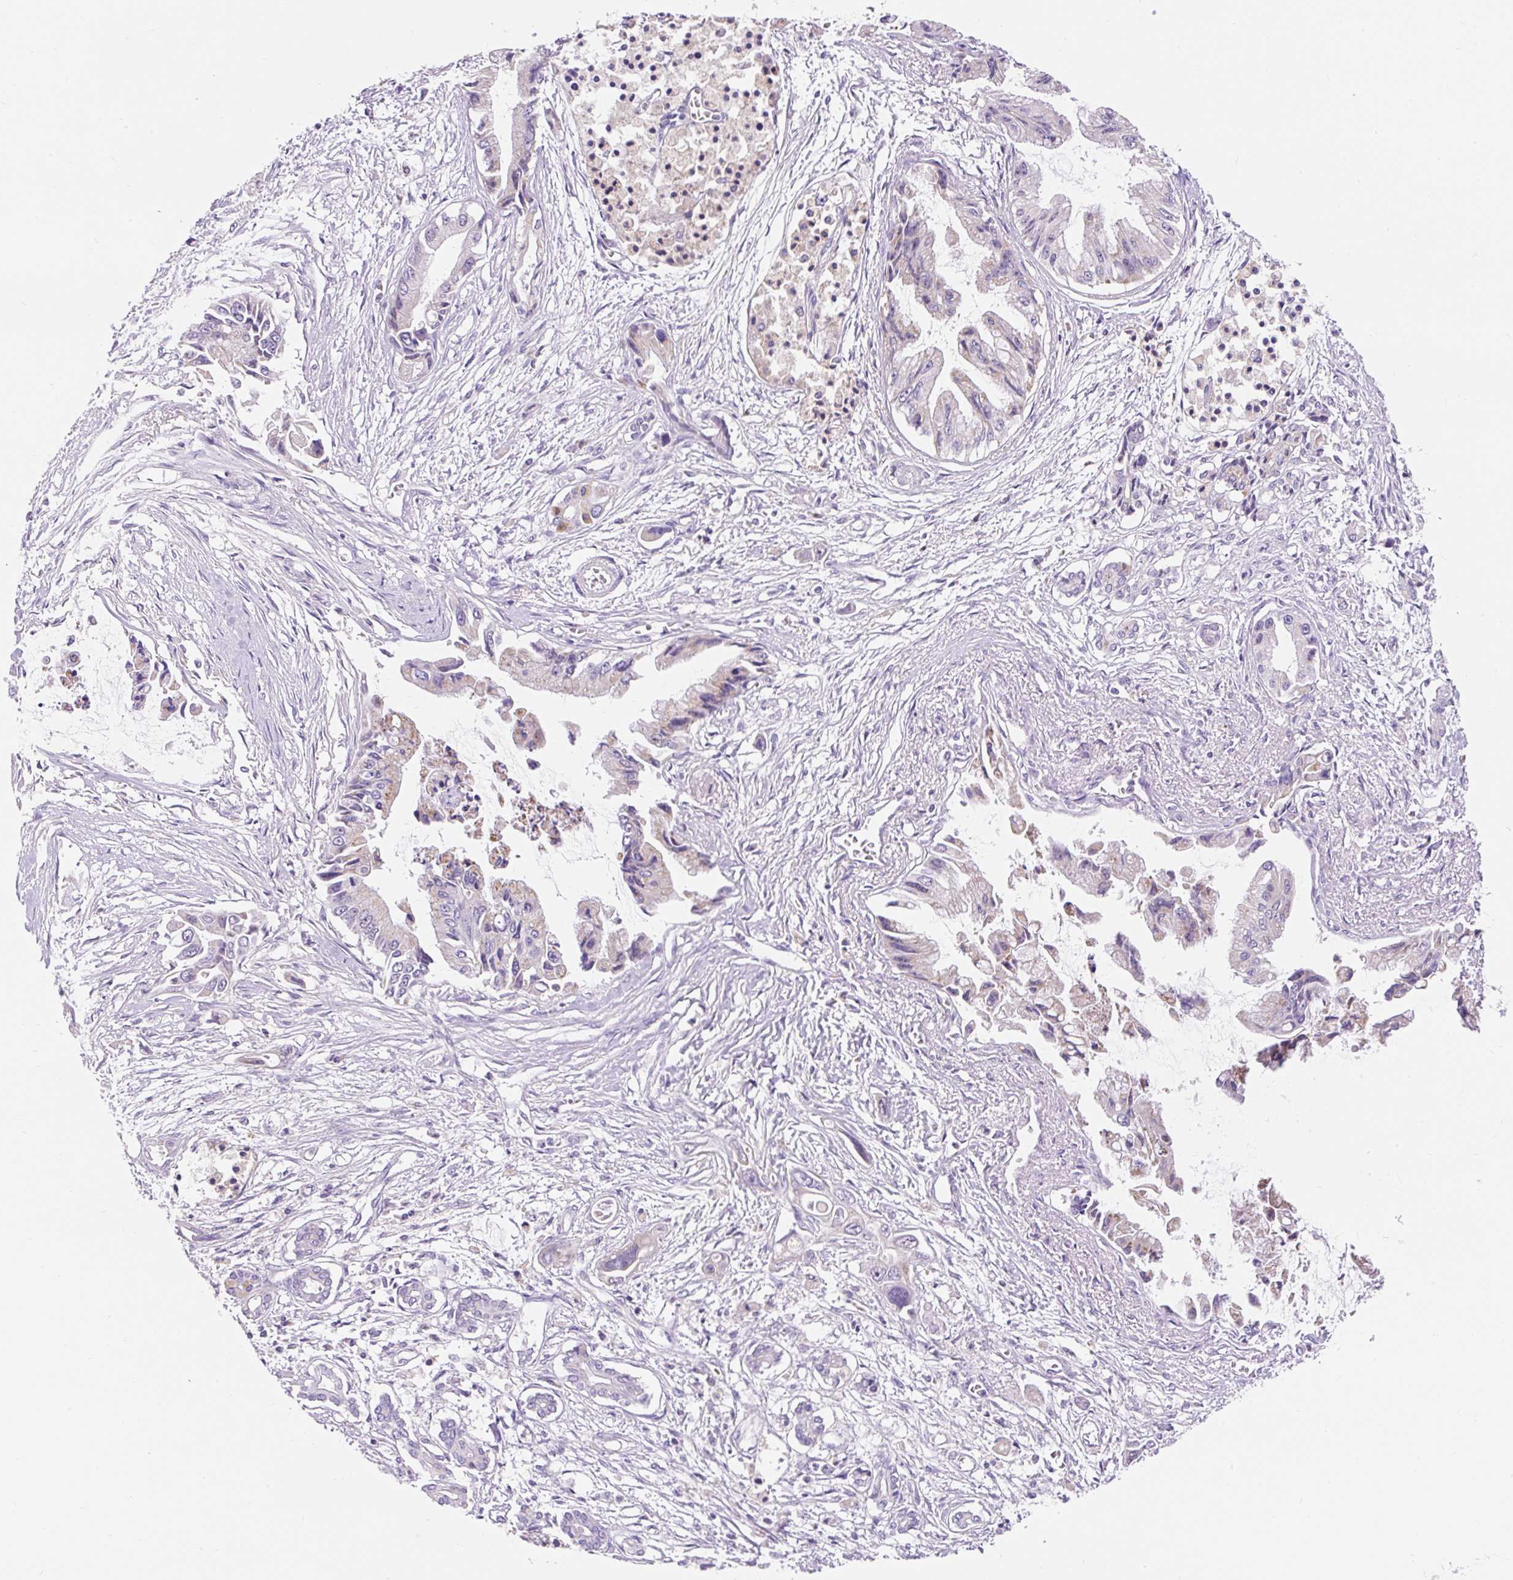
{"staining": {"intensity": "weak", "quantity": "<25%", "location": "cytoplasmic/membranous"}, "tissue": "pancreatic cancer", "cell_type": "Tumor cells", "image_type": "cancer", "snomed": [{"axis": "morphology", "description": "Adenocarcinoma, NOS"}, {"axis": "topography", "description": "Pancreas"}], "caption": "High magnification brightfield microscopy of pancreatic cancer stained with DAB (3,3'-diaminobenzidine) (brown) and counterstained with hematoxylin (blue): tumor cells show no significant positivity.", "gene": "PMAIP1", "patient": {"sex": "male", "age": 84}}